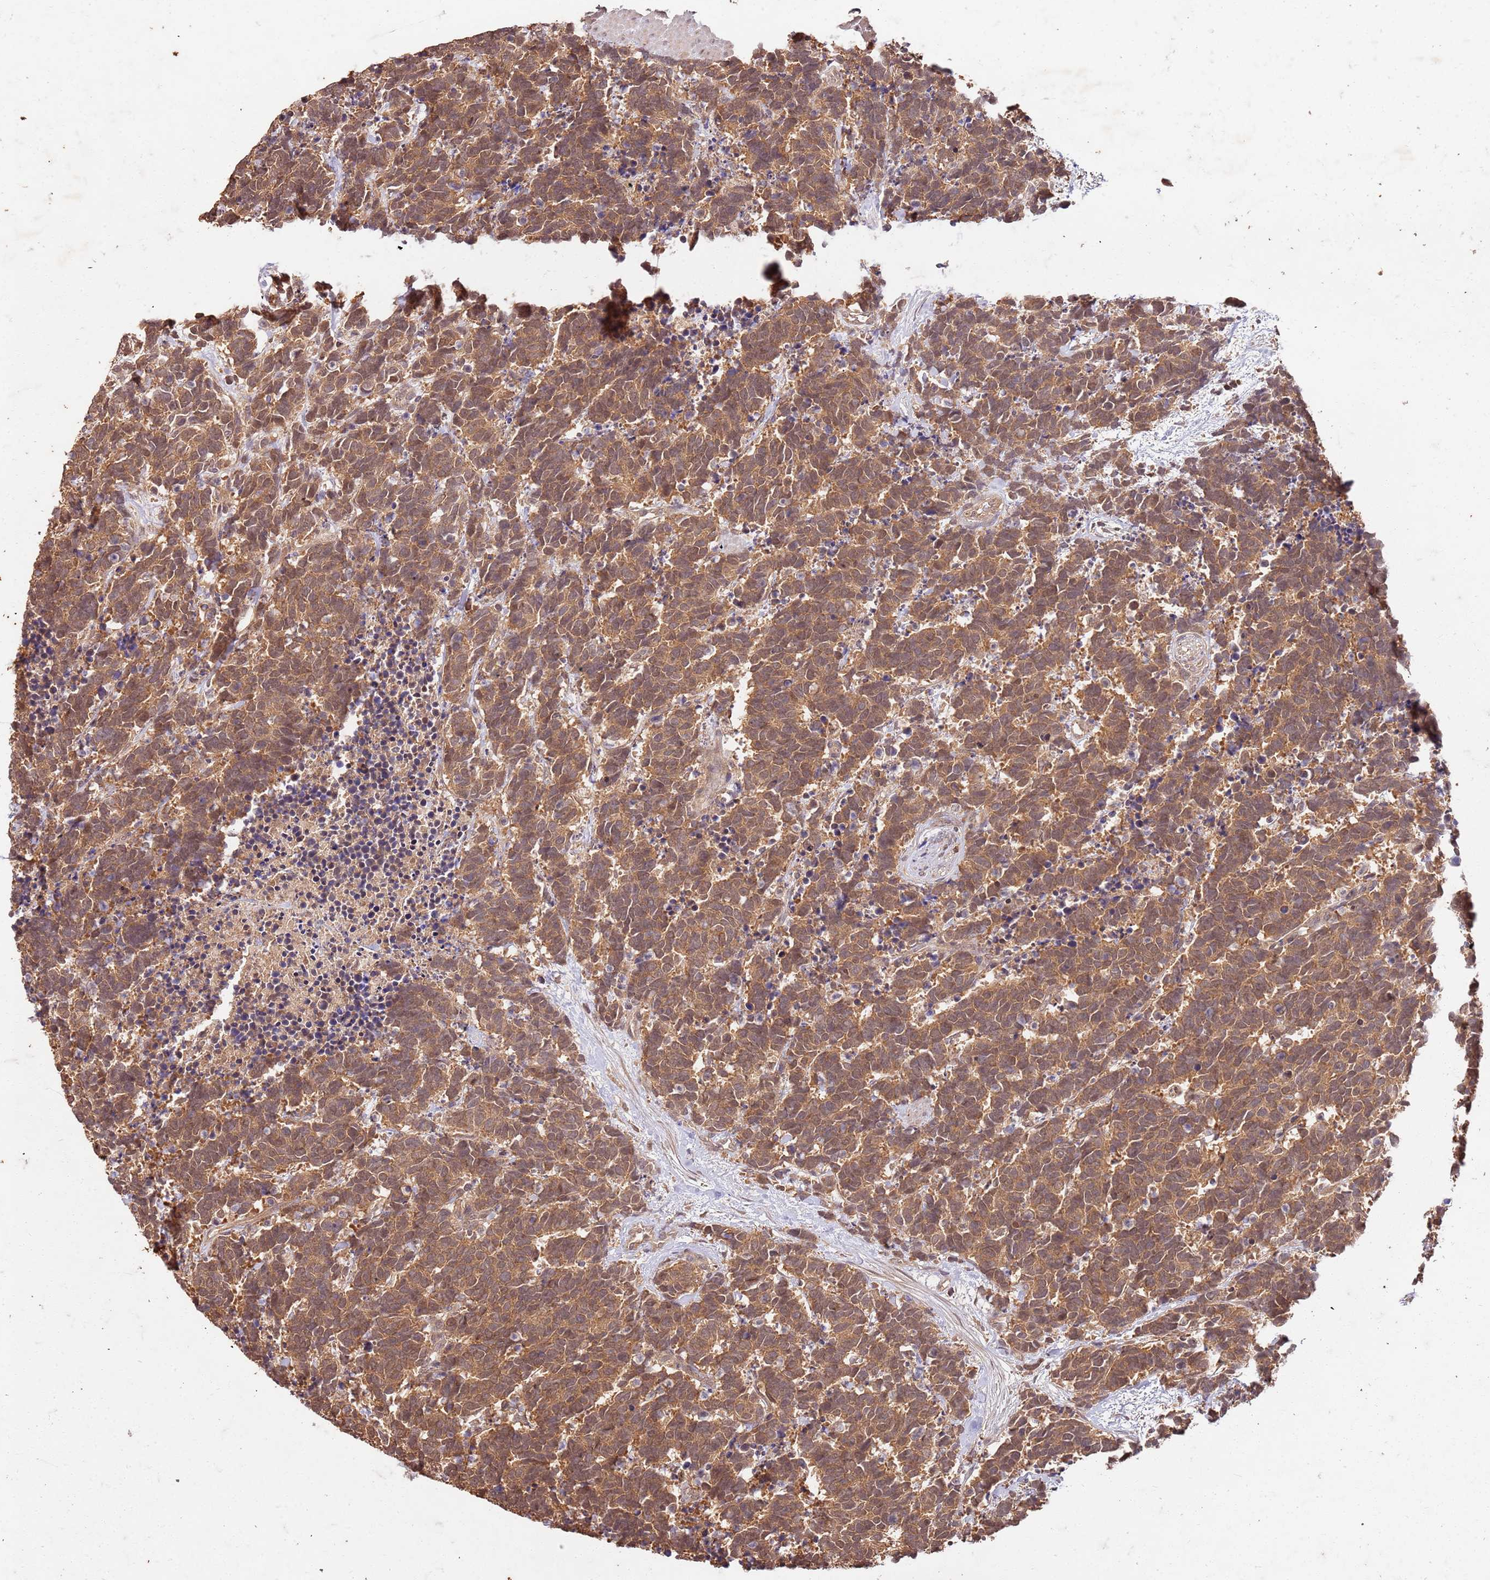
{"staining": {"intensity": "moderate", "quantity": ">75%", "location": "cytoplasmic/membranous,nuclear"}, "tissue": "carcinoid", "cell_type": "Tumor cells", "image_type": "cancer", "snomed": [{"axis": "morphology", "description": "Carcinoma, NOS"}, {"axis": "morphology", "description": "Carcinoid, malignant, NOS"}, {"axis": "topography", "description": "Prostate"}], "caption": "Protein positivity by IHC displays moderate cytoplasmic/membranous and nuclear expression in about >75% of tumor cells in carcinoid. (DAB IHC with brightfield microscopy, high magnification).", "gene": "UBE3A", "patient": {"sex": "male", "age": 57}}